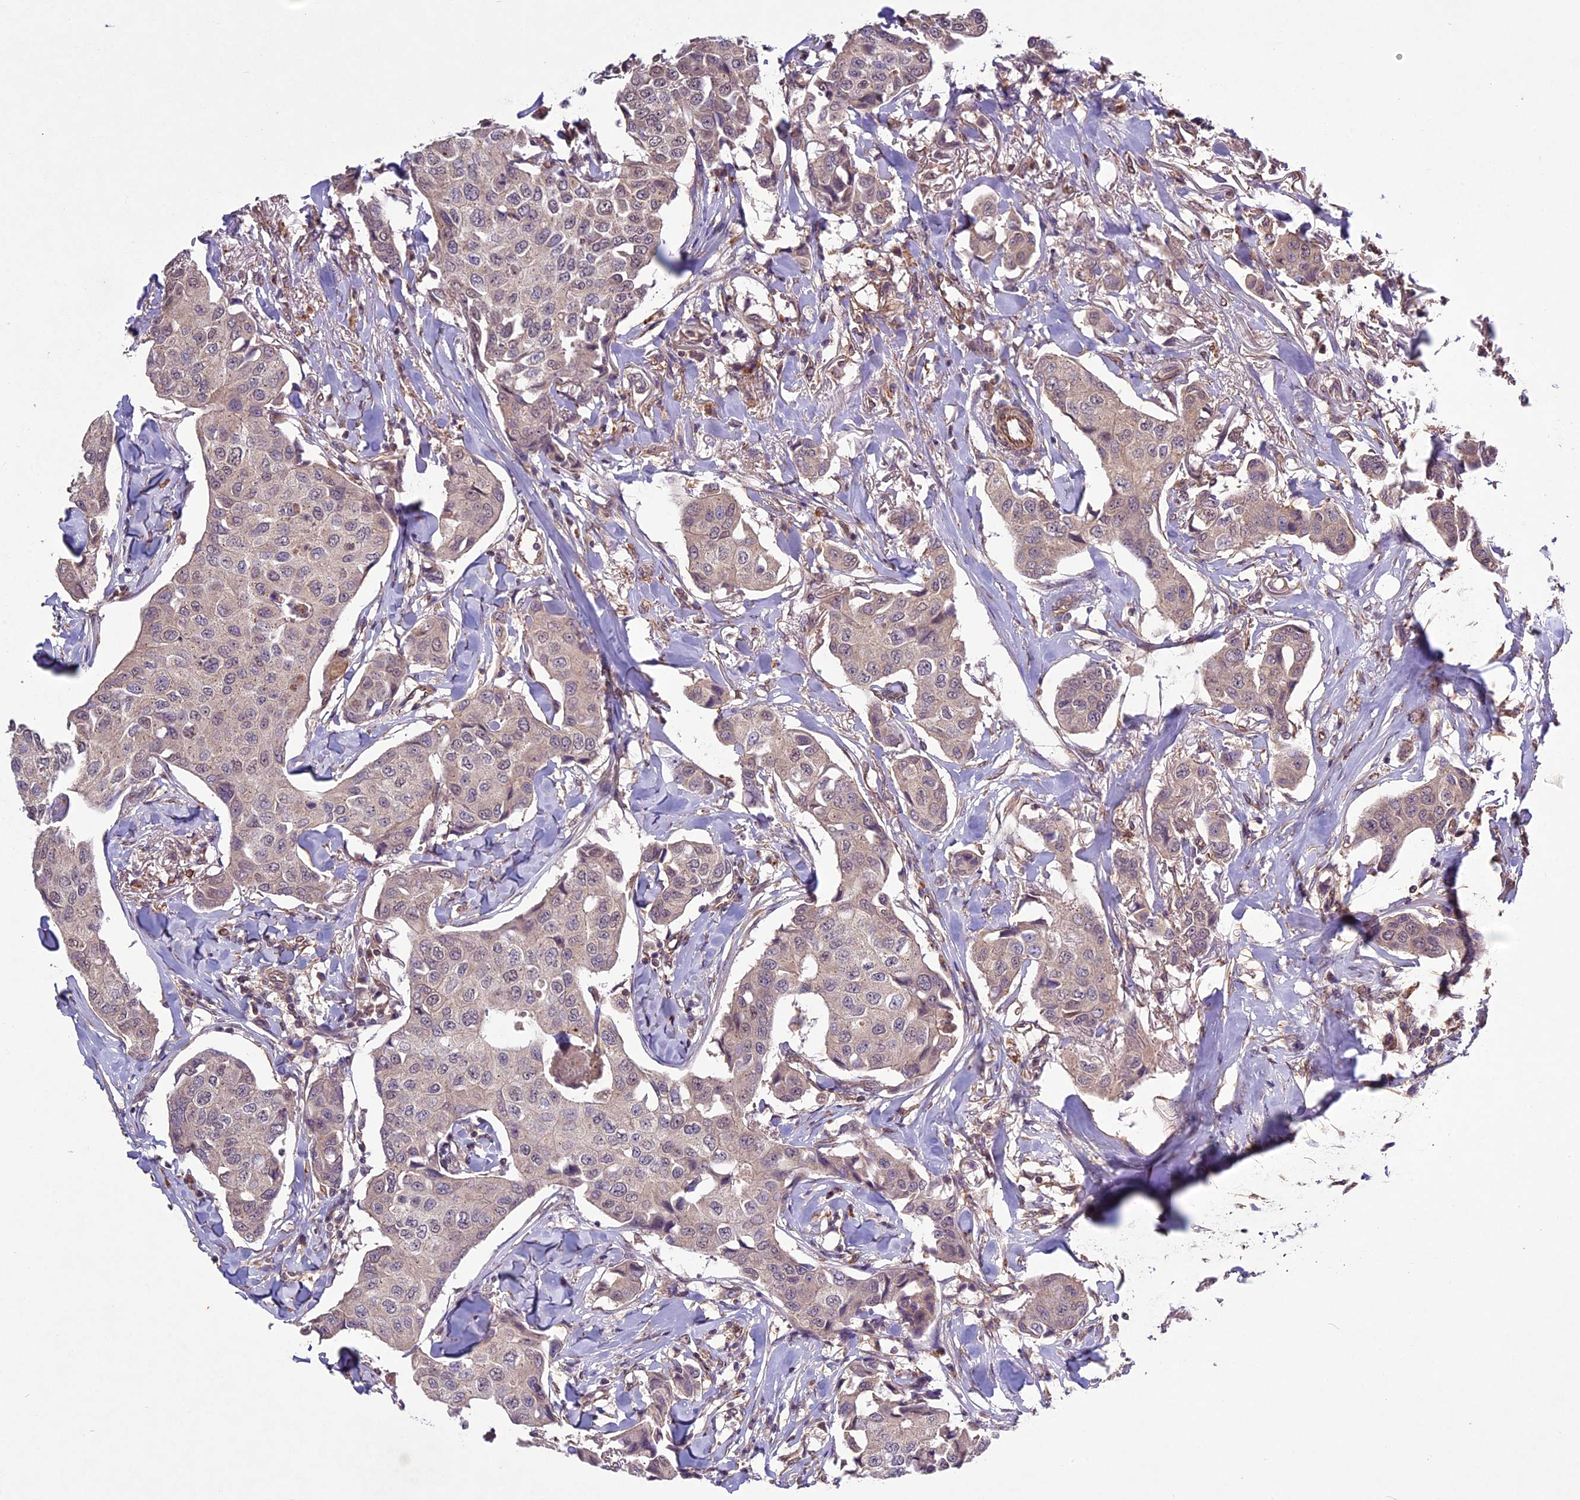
{"staining": {"intensity": "weak", "quantity": "<25%", "location": "cytoplasmic/membranous"}, "tissue": "breast cancer", "cell_type": "Tumor cells", "image_type": "cancer", "snomed": [{"axis": "morphology", "description": "Duct carcinoma"}, {"axis": "topography", "description": "Breast"}], "caption": "Histopathology image shows no significant protein expression in tumor cells of invasive ductal carcinoma (breast).", "gene": "C3orf70", "patient": {"sex": "female", "age": 80}}